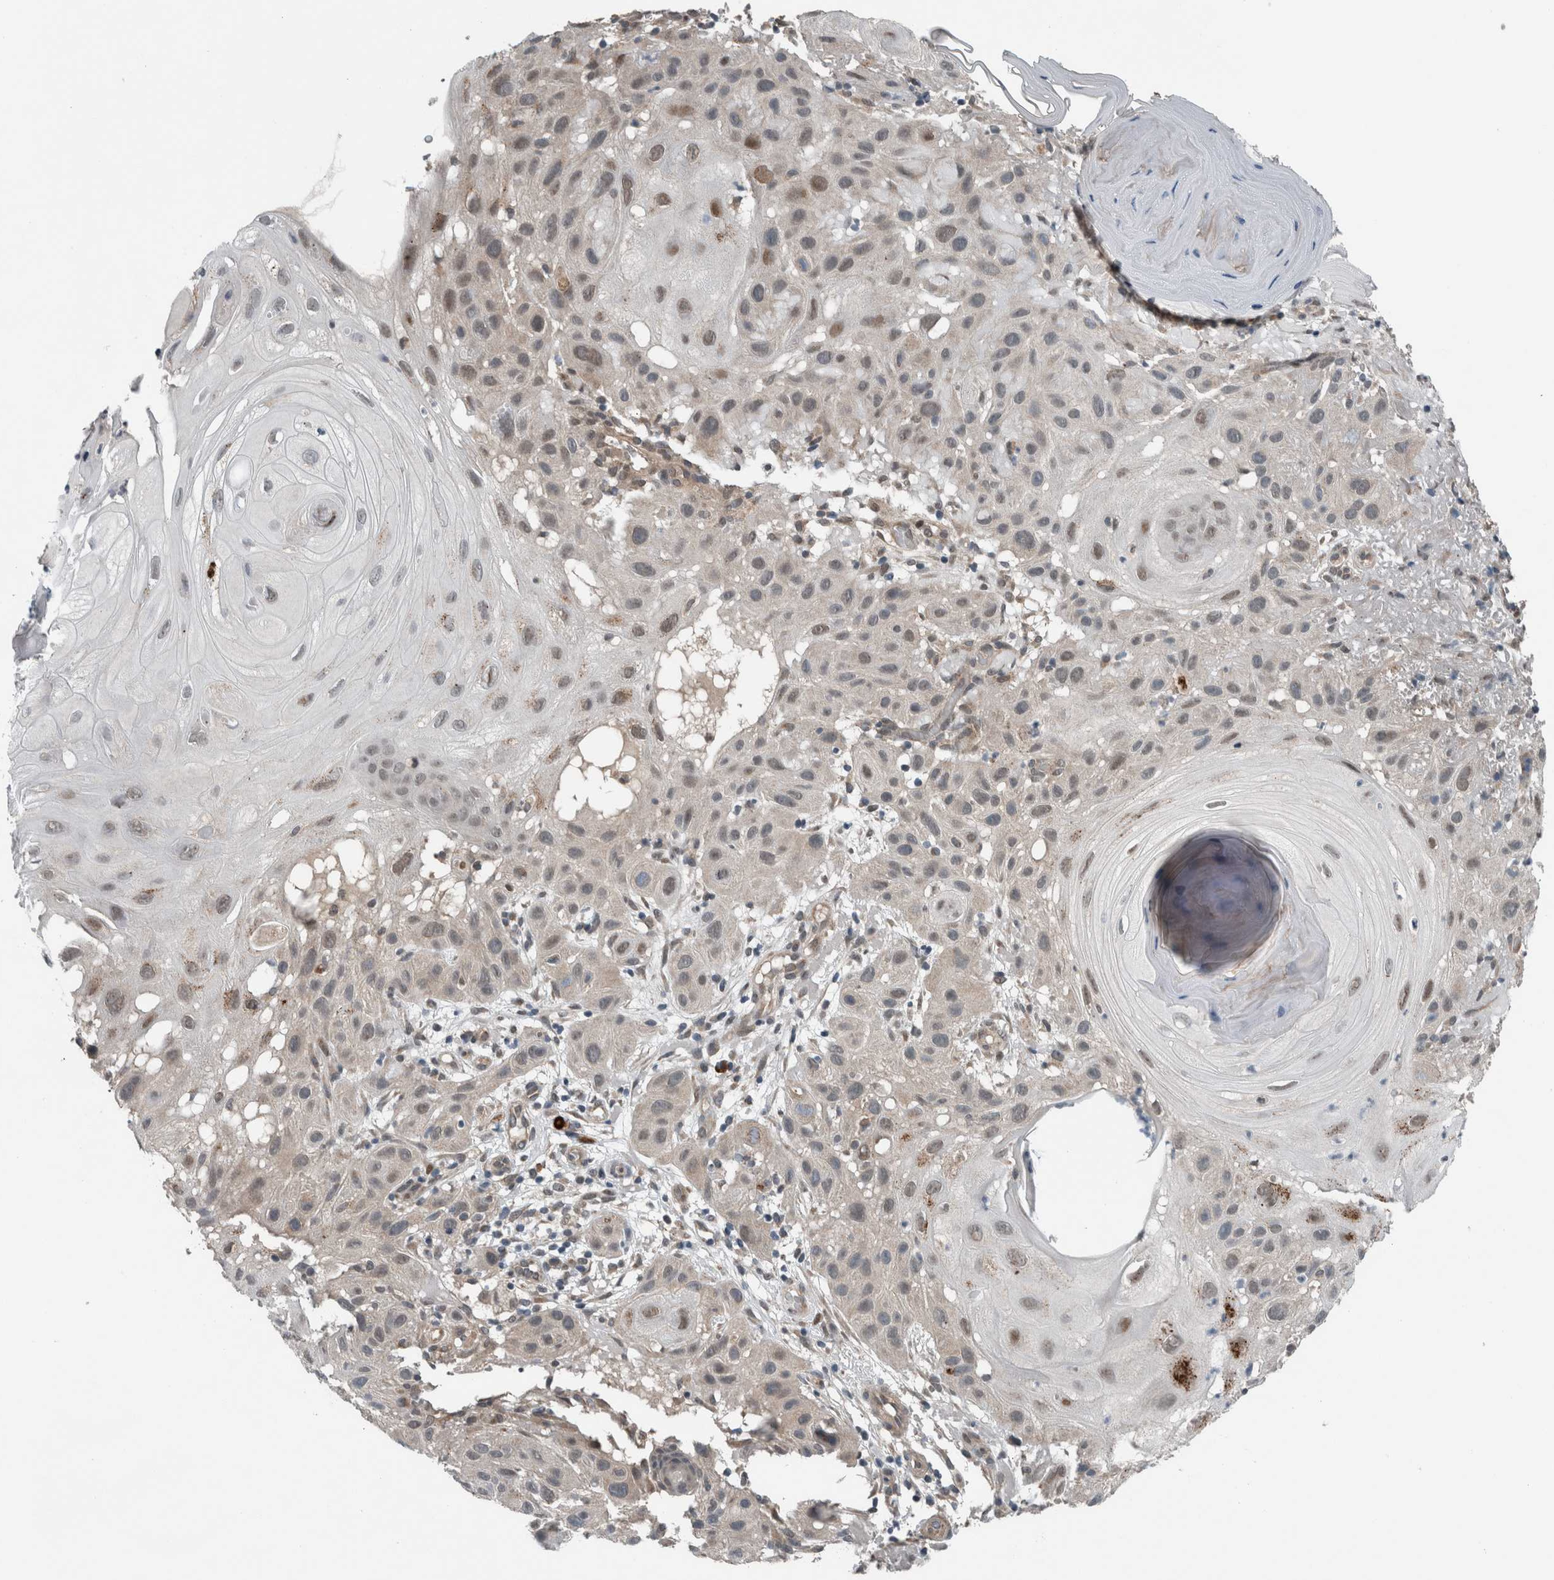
{"staining": {"intensity": "moderate", "quantity": "<25%", "location": "cytoplasmic/membranous,nuclear"}, "tissue": "skin cancer", "cell_type": "Tumor cells", "image_type": "cancer", "snomed": [{"axis": "morphology", "description": "Squamous cell carcinoma, NOS"}, {"axis": "topography", "description": "Skin"}], "caption": "Protein staining by immunohistochemistry (IHC) displays moderate cytoplasmic/membranous and nuclear expression in approximately <25% of tumor cells in skin cancer (squamous cell carcinoma).", "gene": "GBA2", "patient": {"sex": "female", "age": 96}}